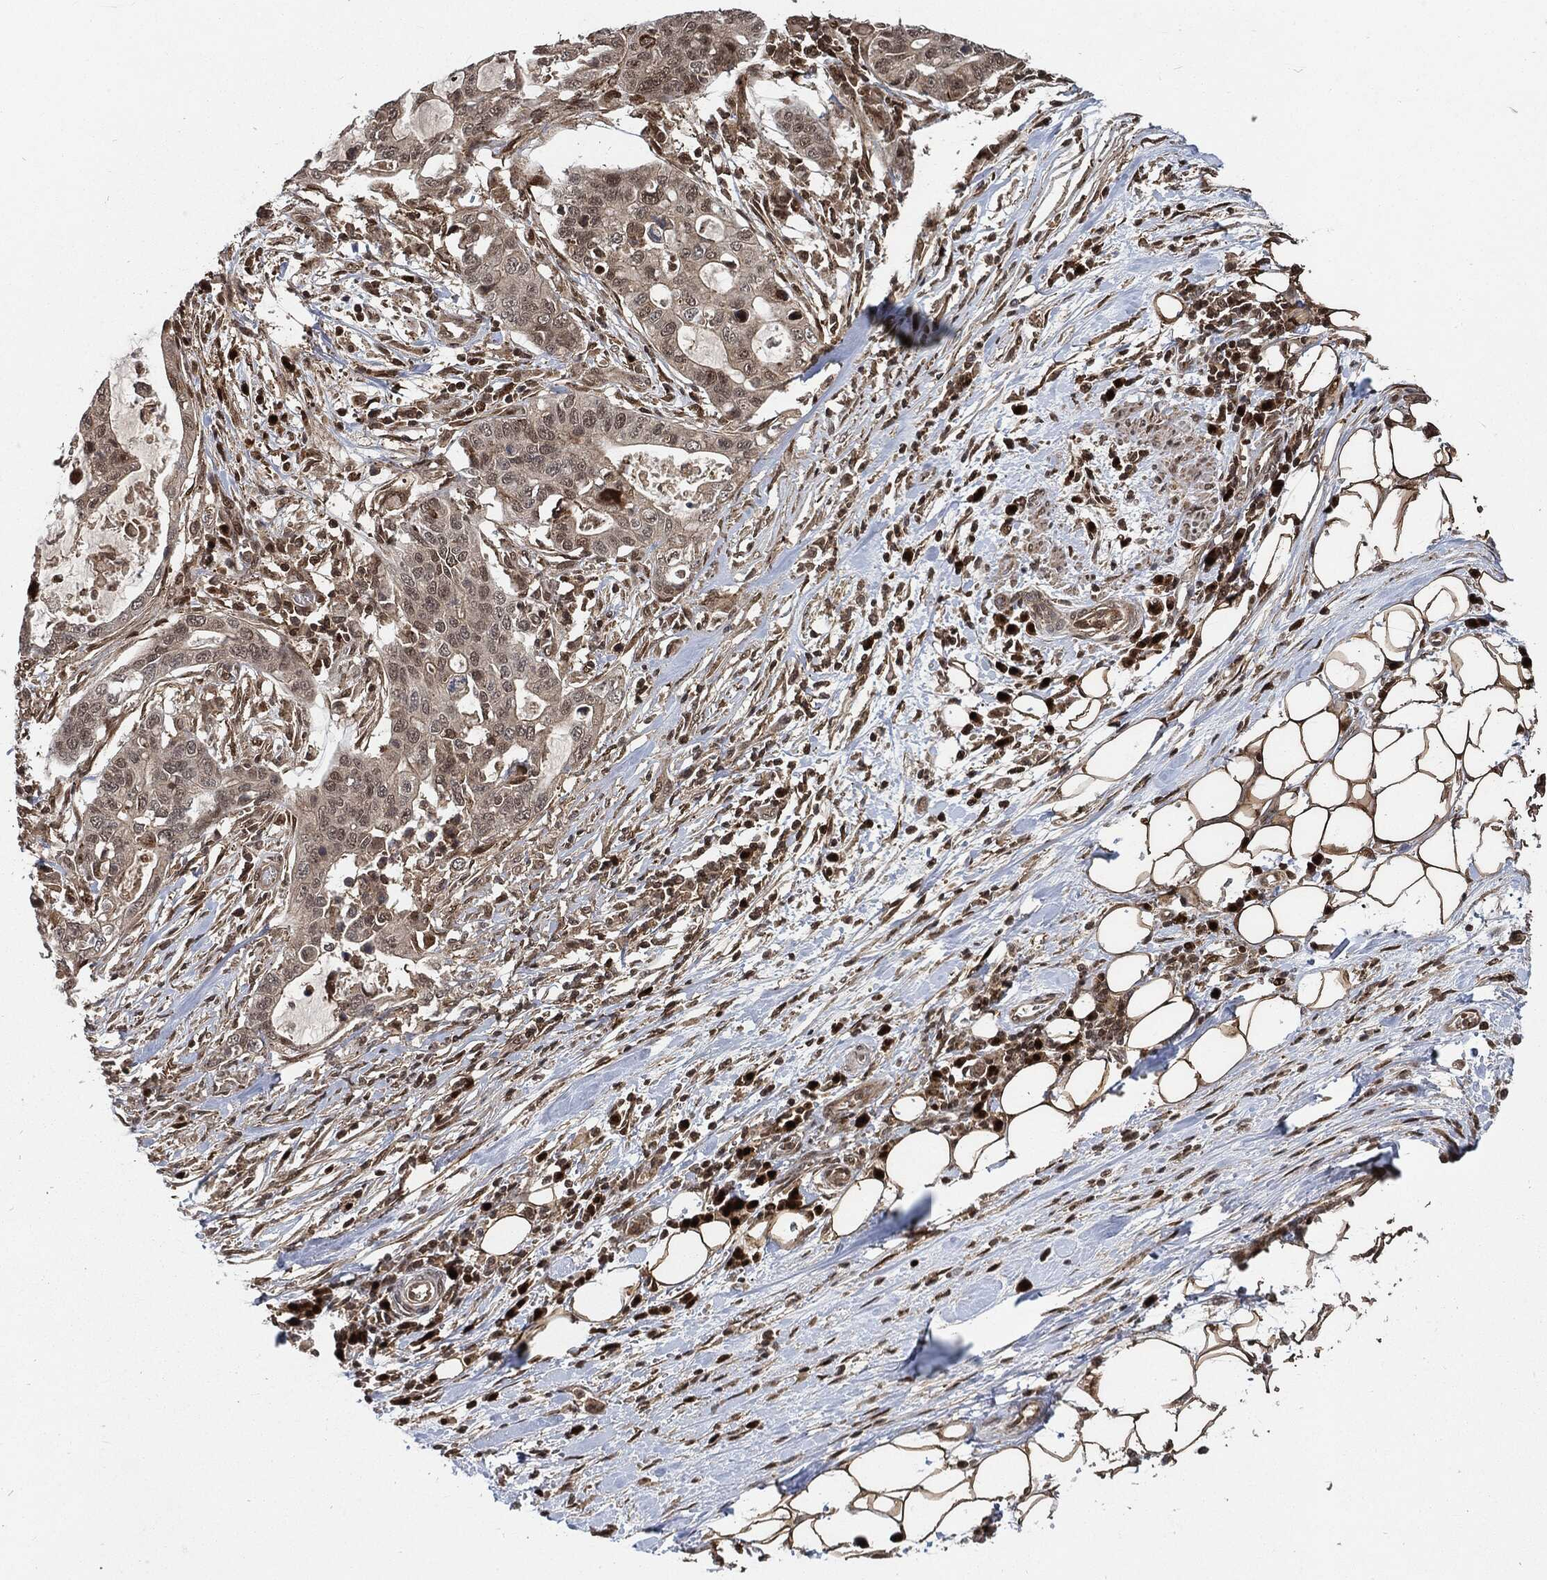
{"staining": {"intensity": "negative", "quantity": "none", "location": "none"}, "tissue": "stomach cancer", "cell_type": "Tumor cells", "image_type": "cancer", "snomed": [{"axis": "morphology", "description": "Adenocarcinoma, NOS"}, {"axis": "topography", "description": "Stomach"}], "caption": "The immunohistochemistry photomicrograph has no significant expression in tumor cells of adenocarcinoma (stomach) tissue.", "gene": "CUTA", "patient": {"sex": "male", "age": 54}}